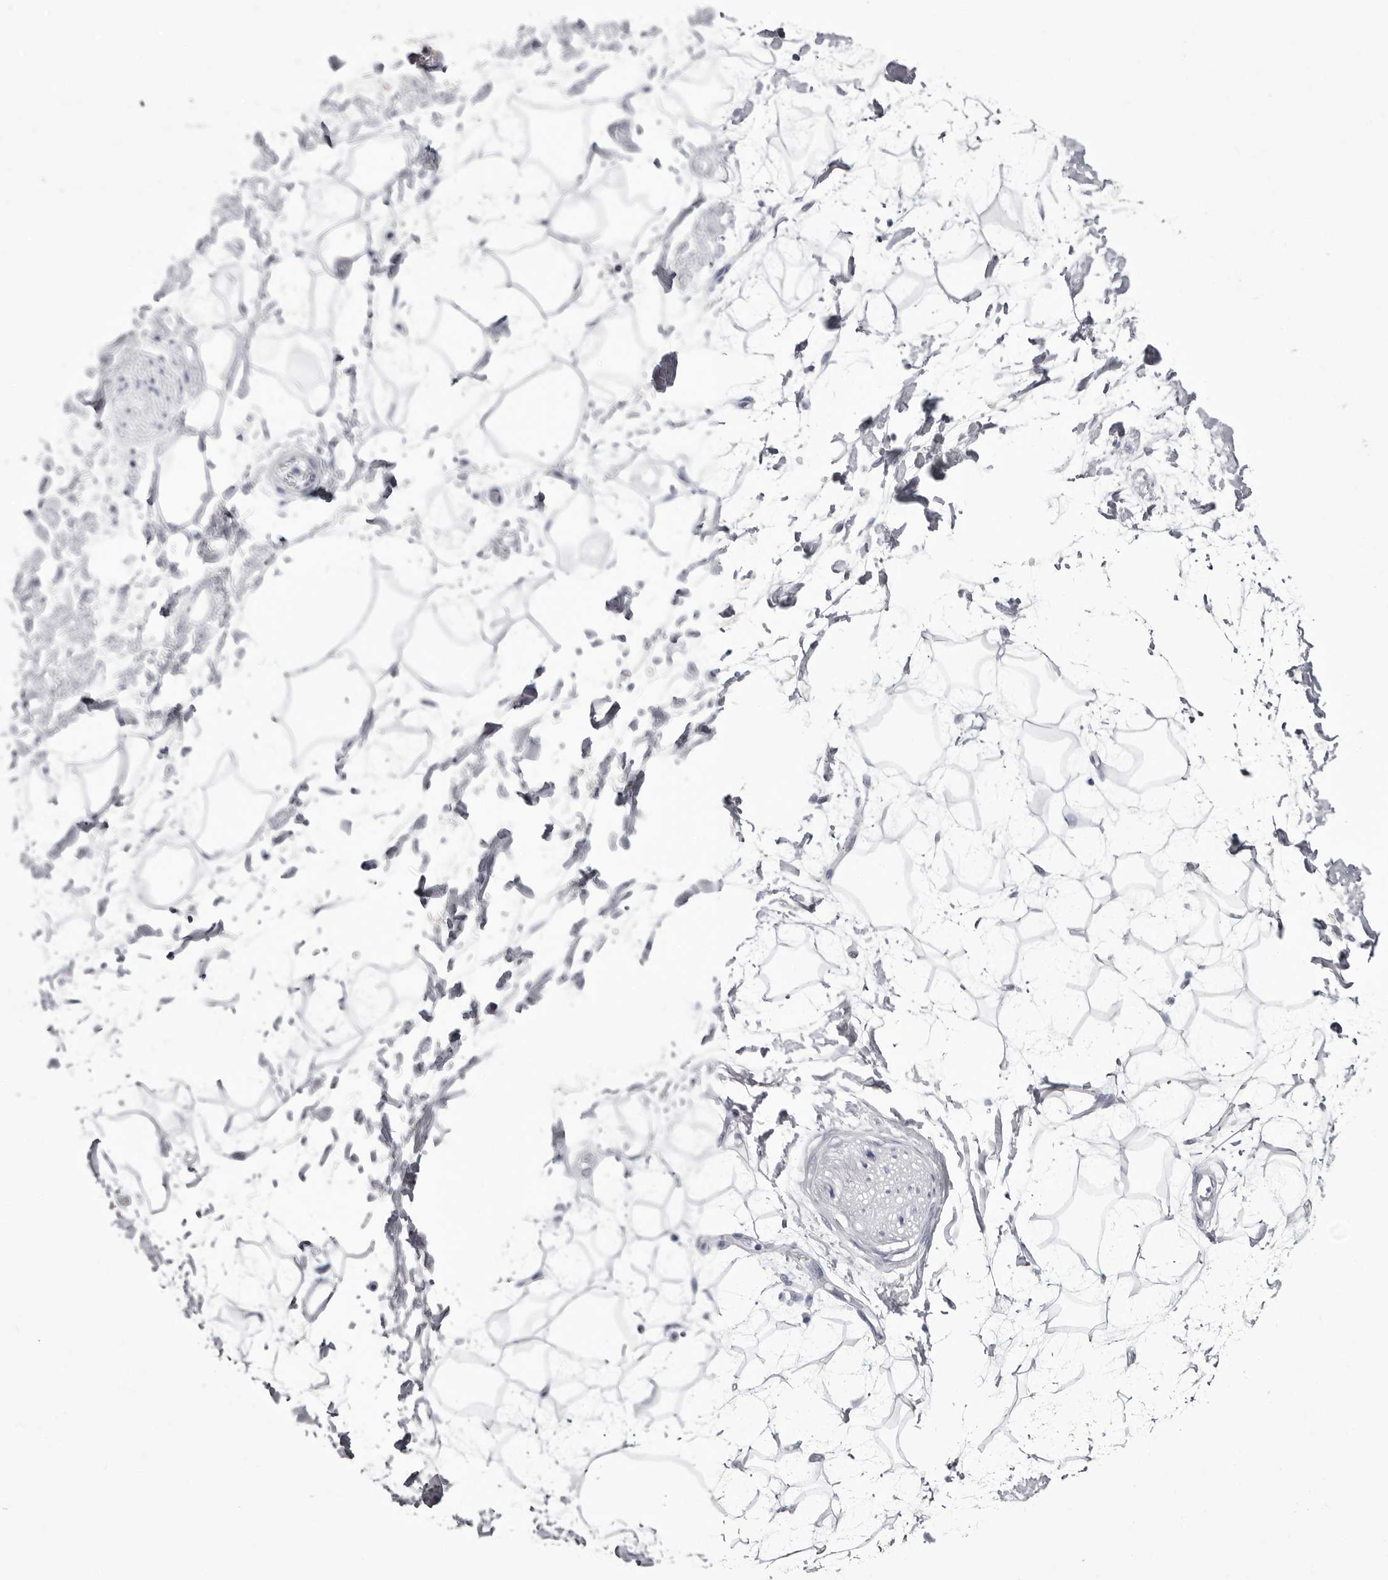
{"staining": {"intensity": "negative", "quantity": "none", "location": "none"}, "tissue": "adipose tissue", "cell_type": "Adipocytes", "image_type": "normal", "snomed": [{"axis": "morphology", "description": "Normal tissue, NOS"}, {"axis": "topography", "description": "Soft tissue"}], "caption": "This is an immunohistochemistry (IHC) image of unremarkable adipose tissue. There is no staining in adipocytes.", "gene": "COL26A1", "patient": {"sex": "male", "age": 72}}